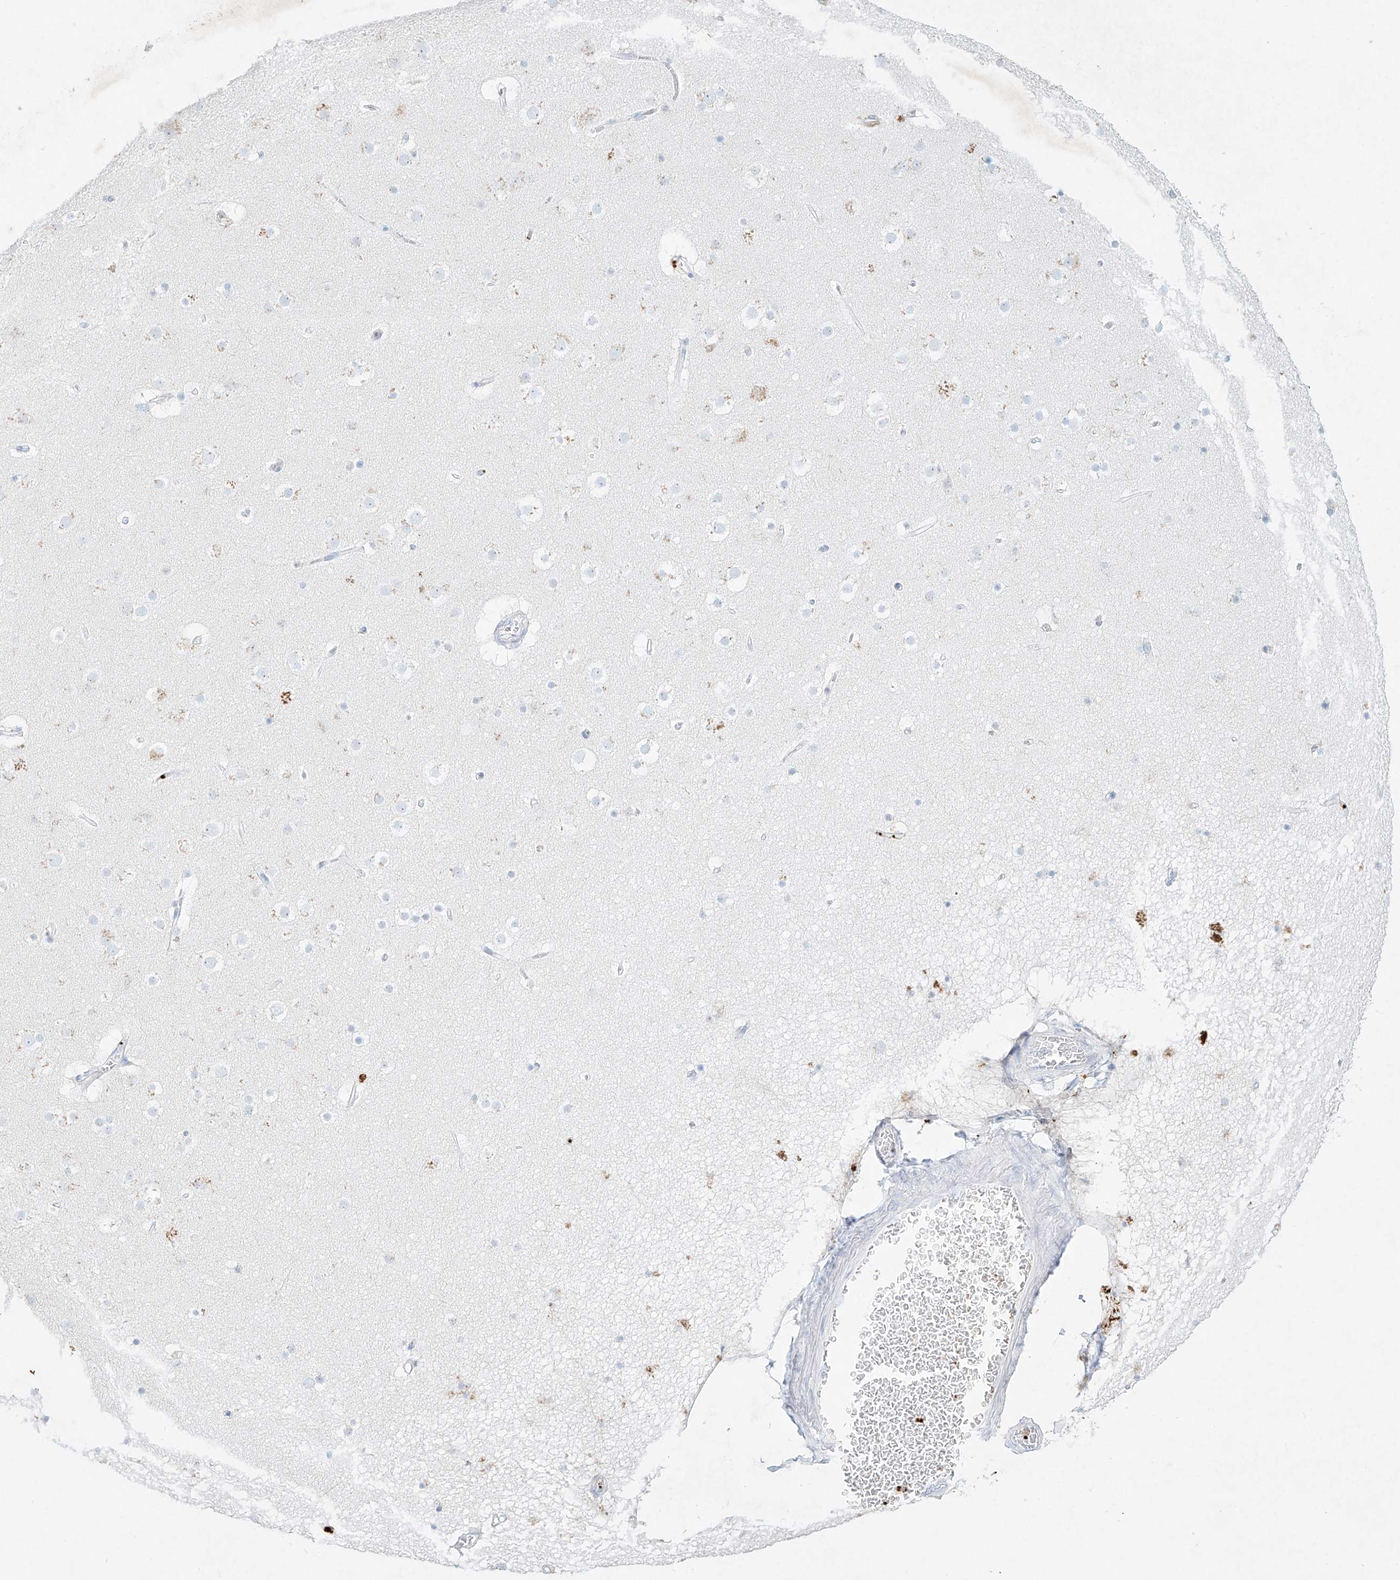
{"staining": {"intensity": "negative", "quantity": "none", "location": "none"}, "tissue": "cerebral cortex", "cell_type": "Endothelial cells", "image_type": "normal", "snomed": [{"axis": "morphology", "description": "Normal tissue, NOS"}, {"axis": "topography", "description": "Cerebral cortex"}], "caption": "IHC of unremarkable human cerebral cortex reveals no positivity in endothelial cells. (Immunohistochemistry, brightfield microscopy, high magnification).", "gene": "PLEK", "patient": {"sex": "male", "age": 57}}